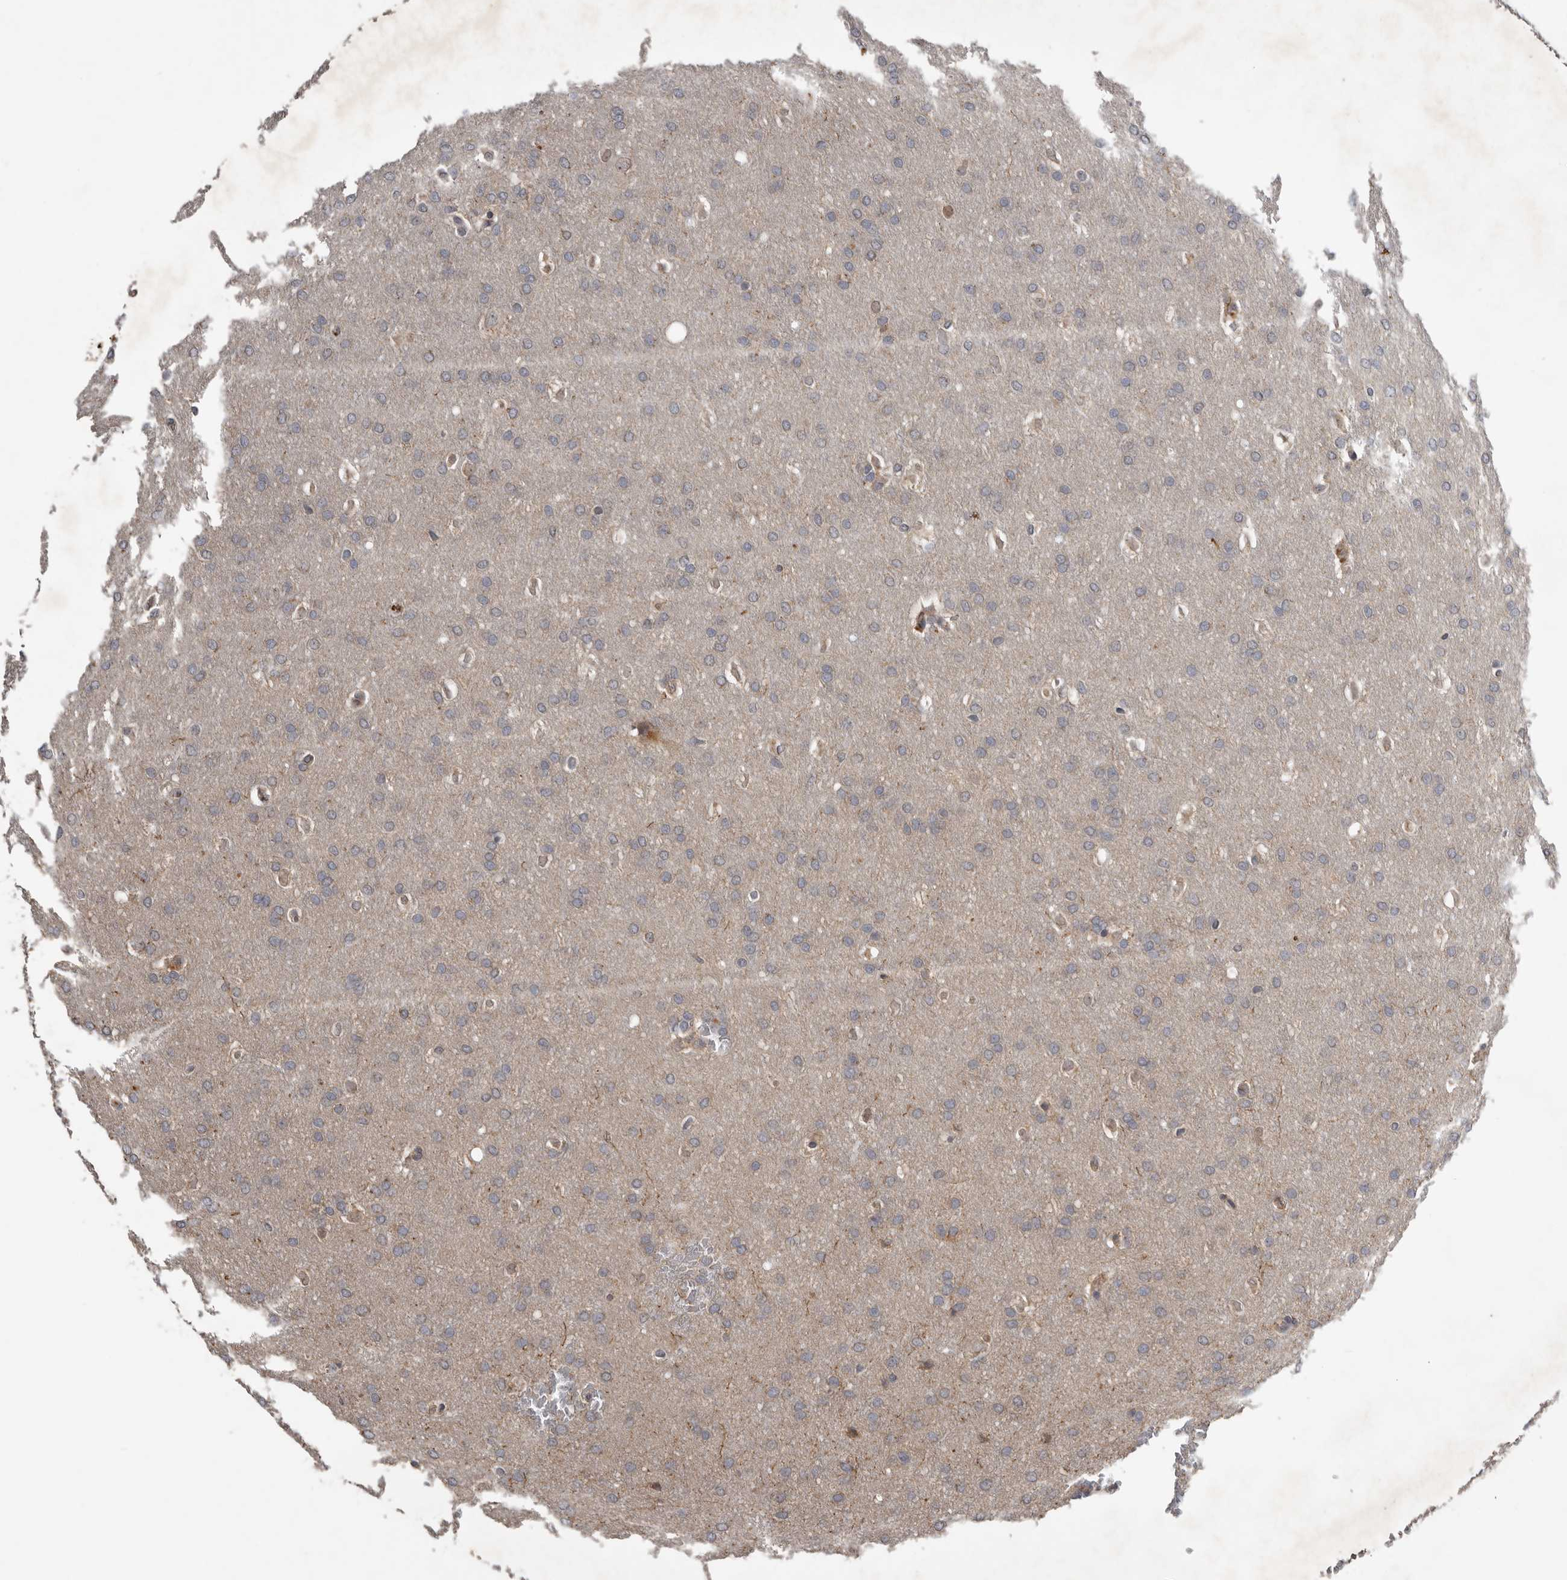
{"staining": {"intensity": "negative", "quantity": "none", "location": "none"}, "tissue": "glioma", "cell_type": "Tumor cells", "image_type": "cancer", "snomed": [{"axis": "morphology", "description": "Glioma, malignant, Low grade"}, {"axis": "topography", "description": "Brain"}], "caption": "Human glioma stained for a protein using IHC reveals no staining in tumor cells.", "gene": "NMUR1", "patient": {"sex": "female", "age": 37}}